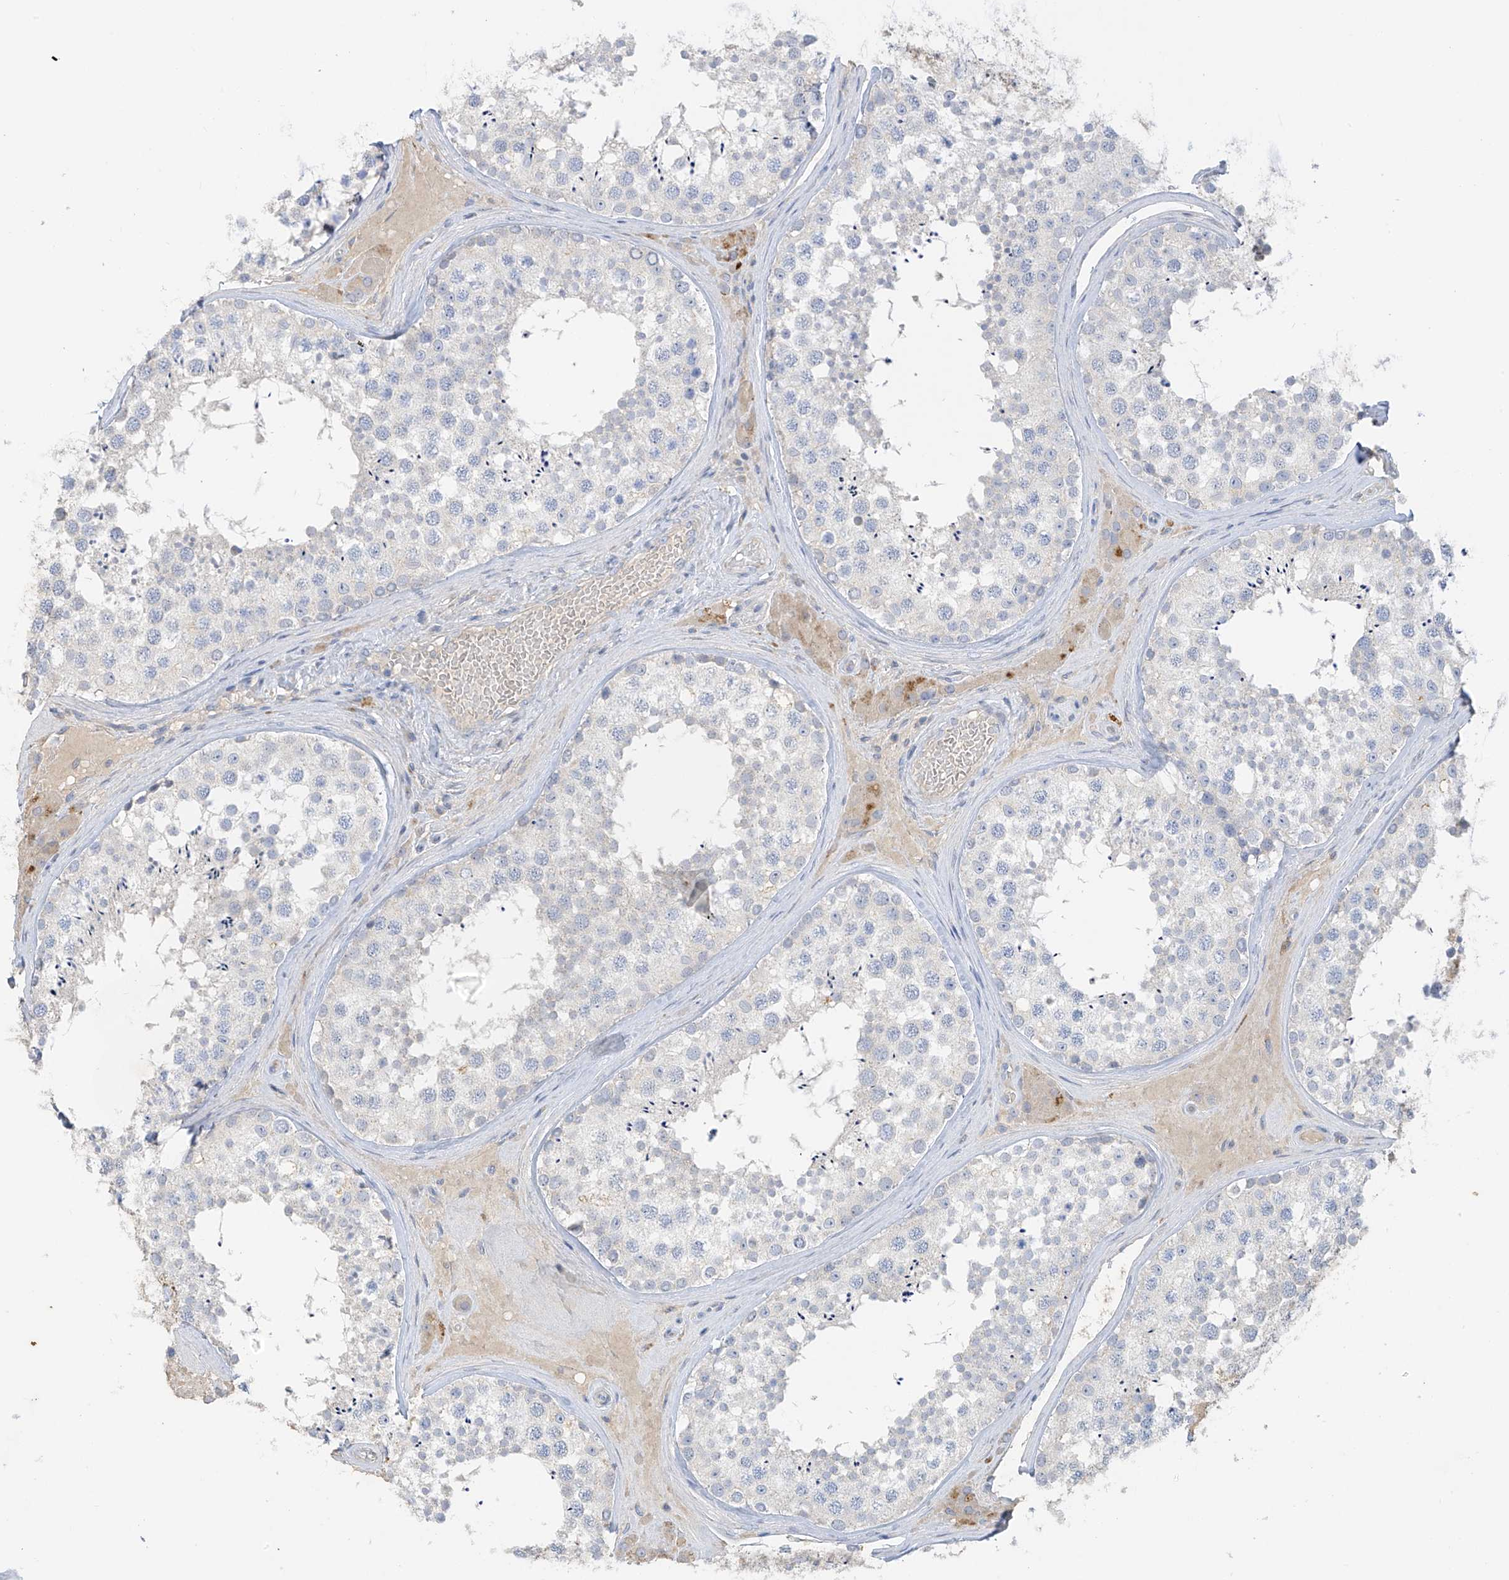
{"staining": {"intensity": "negative", "quantity": "none", "location": "none"}, "tissue": "testis", "cell_type": "Cells in seminiferous ducts", "image_type": "normal", "snomed": [{"axis": "morphology", "description": "Normal tissue, NOS"}, {"axis": "topography", "description": "Testis"}], "caption": "This is a photomicrograph of IHC staining of benign testis, which shows no expression in cells in seminiferous ducts. (Immunohistochemistry, brightfield microscopy, high magnification).", "gene": "PRSS12", "patient": {"sex": "male", "age": 46}}